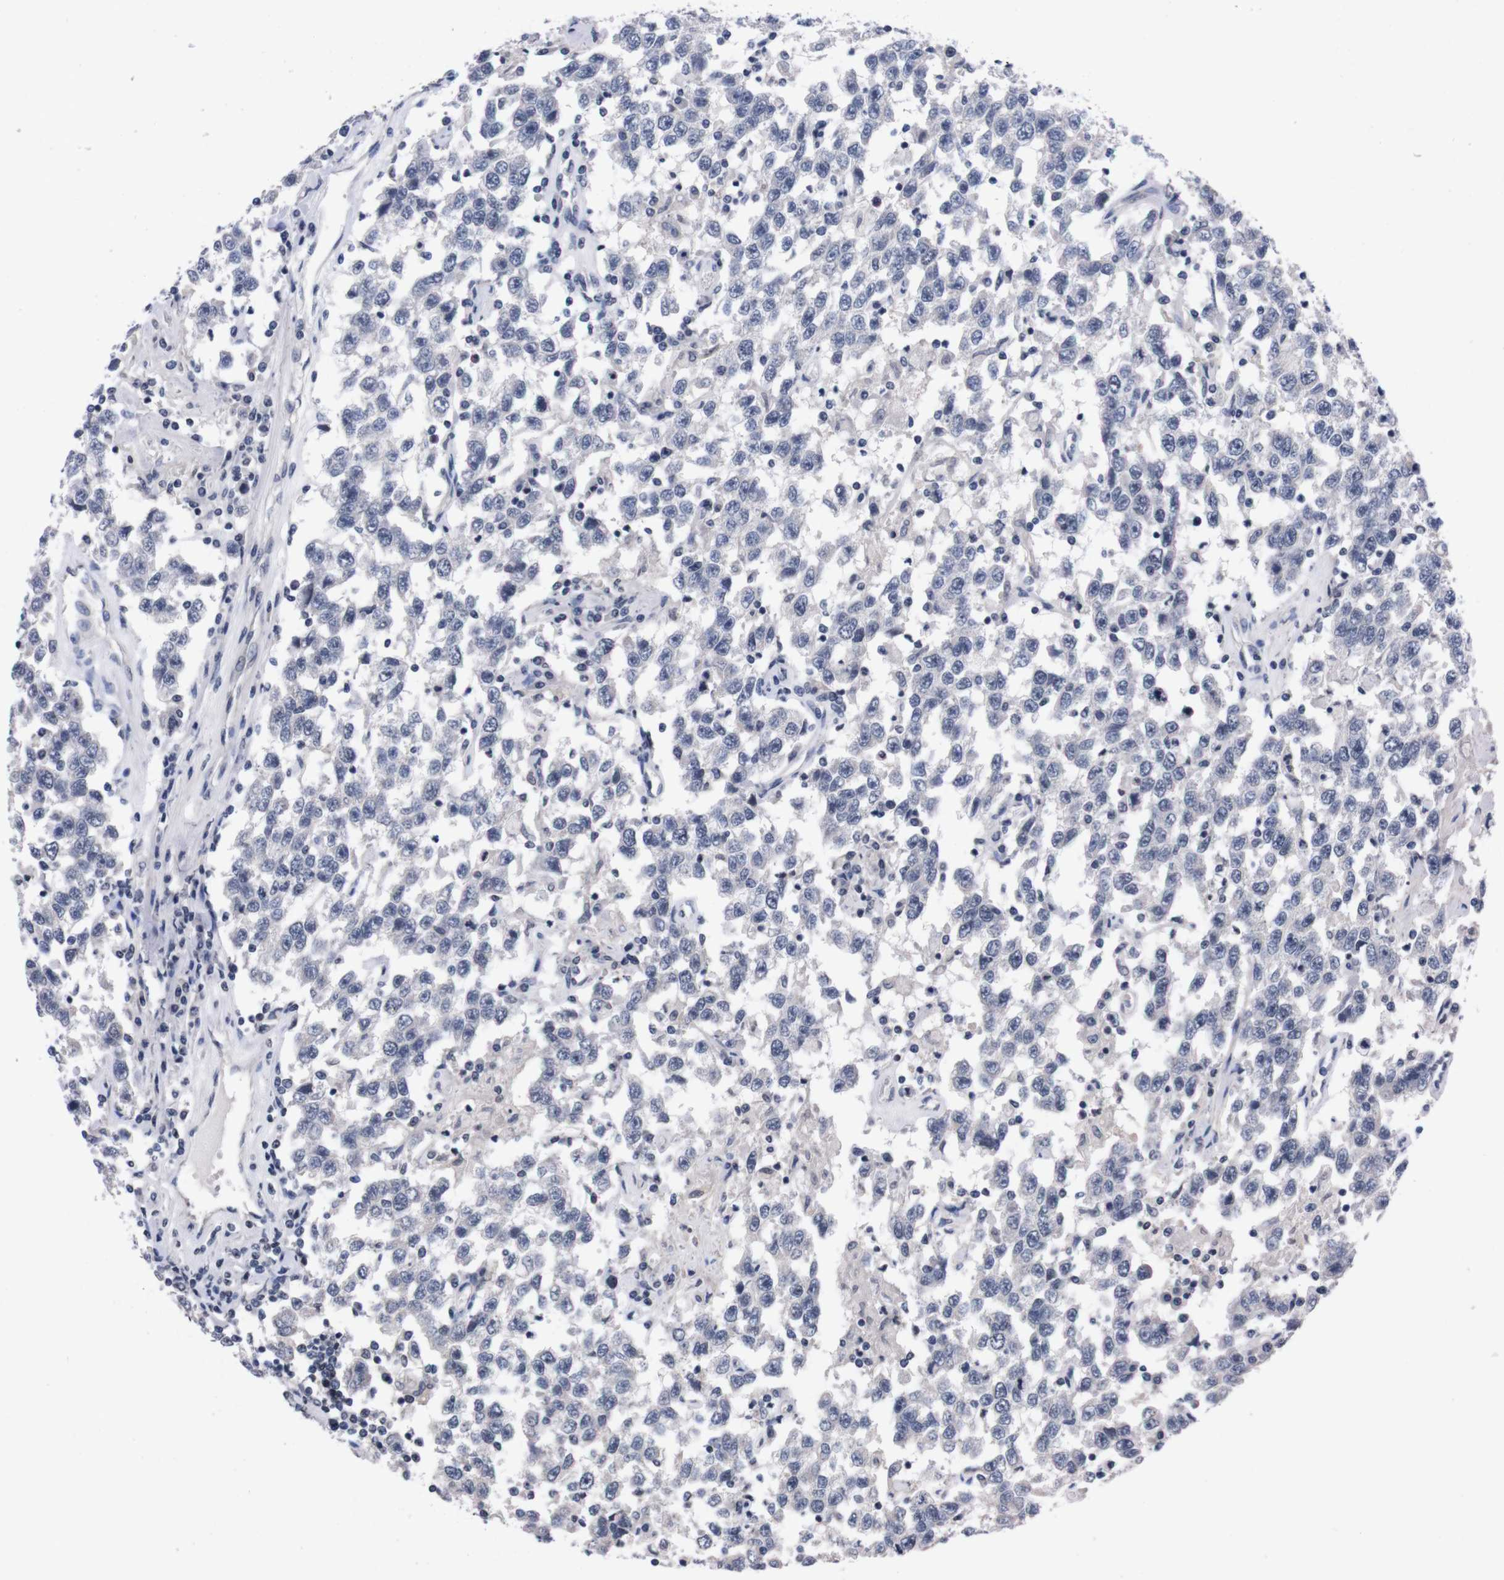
{"staining": {"intensity": "negative", "quantity": "none", "location": "none"}, "tissue": "testis cancer", "cell_type": "Tumor cells", "image_type": "cancer", "snomed": [{"axis": "morphology", "description": "Seminoma, NOS"}, {"axis": "topography", "description": "Testis"}], "caption": "A histopathology image of human testis cancer is negative for staining in tumor cells. The staining is performed using DAB (3,3'-diaminobenzidine) brown chromogen with nuclei counter-stained in using hematoxylin.", "gene": "TNFRSF21", "patient": {"sex": "male", "age": 41}}